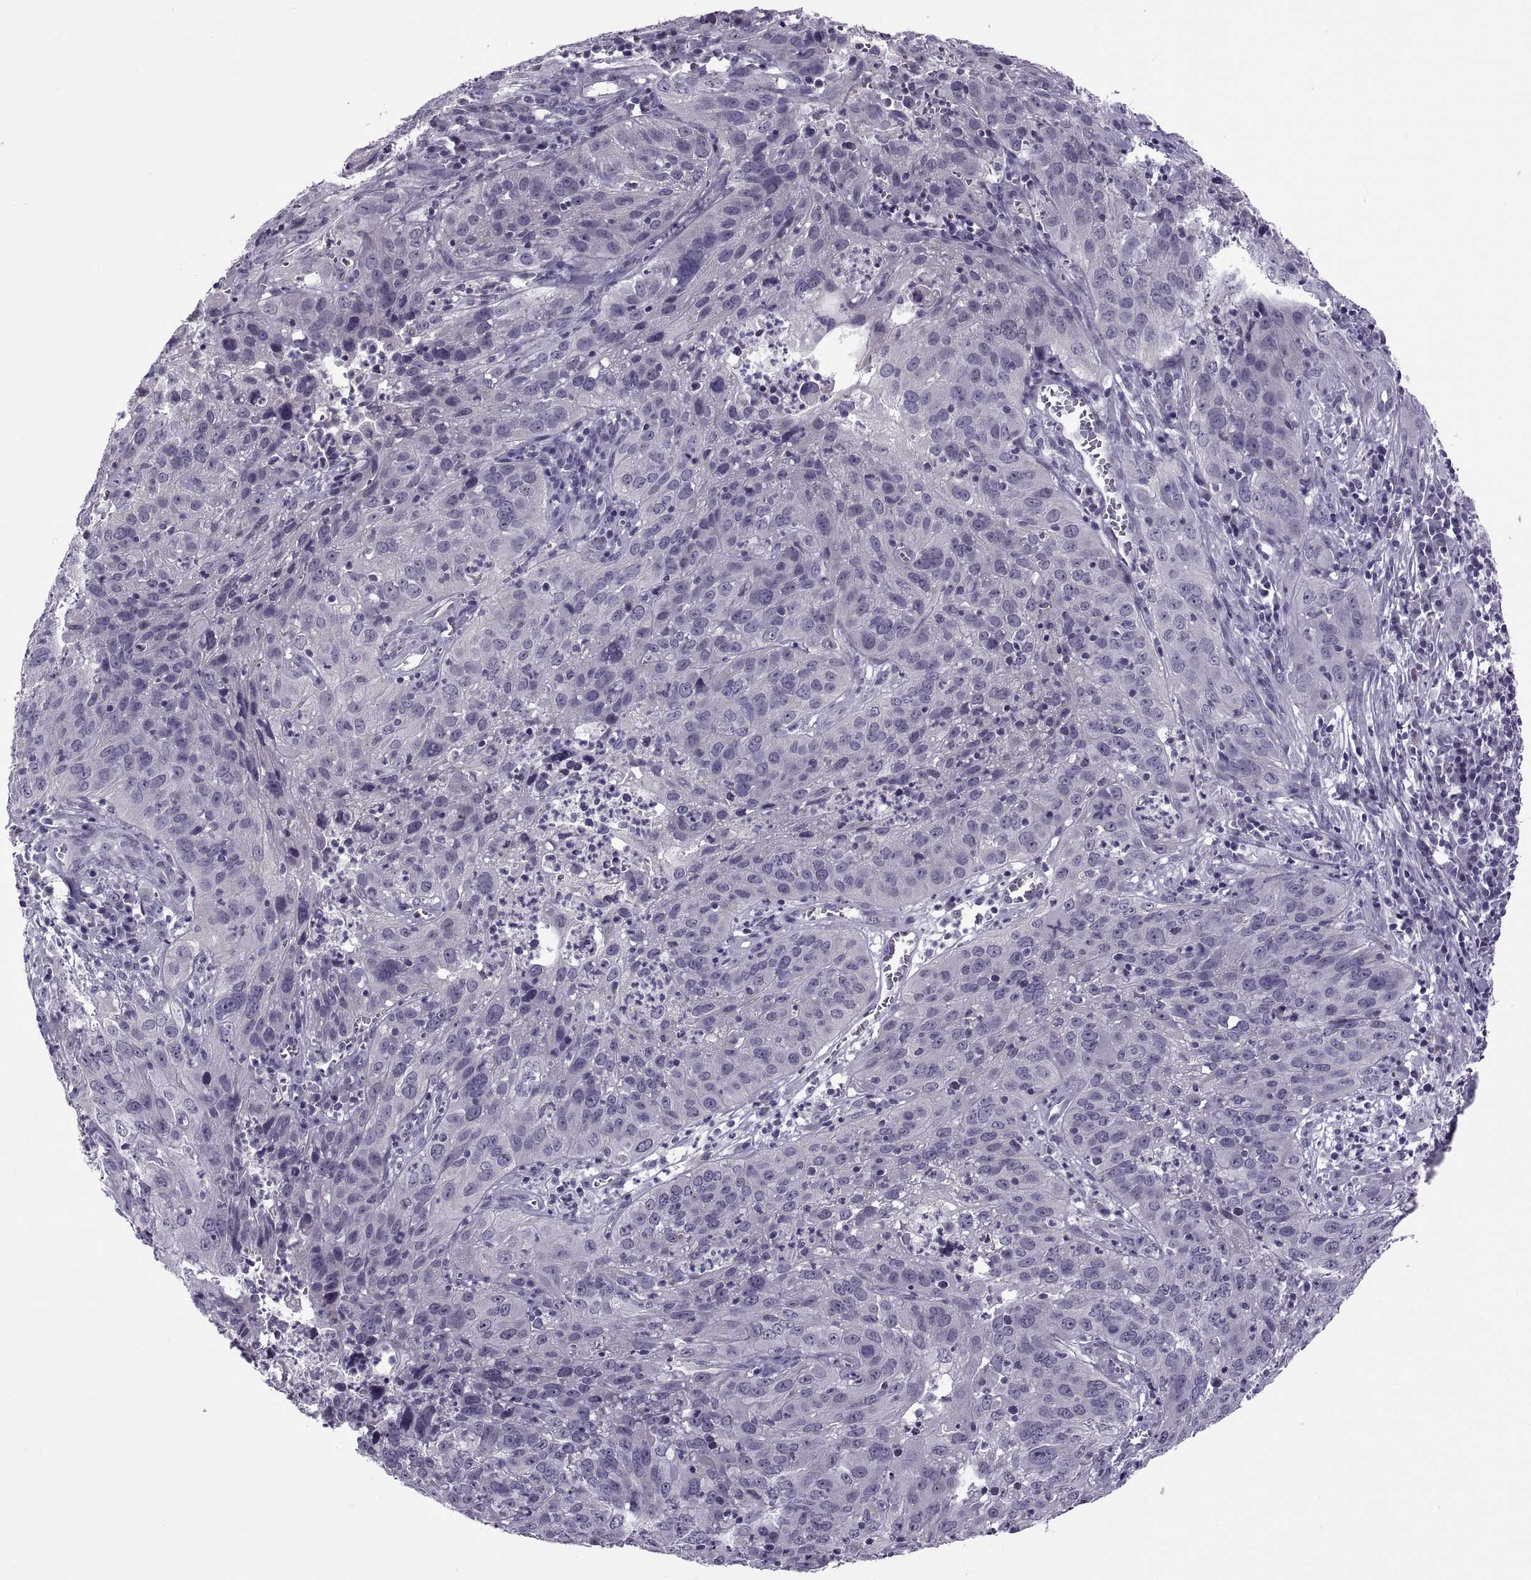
{"staining": {"intensity": "negative", "quantity": "none", "location": "none"}, "tissue": "cervical cancer", "cell_type": "Tumor cells", "image_type": "cancer", "snomed": [{"axis": "morphology", "description": "Squamous cell carcinoma, NOS"}, {"axis": "topography", "description": "Cervix"}], "caption": "An immunohistochemistry (IHC) photomicrograph of cervical cancer (squamous cell carcinoma) is shown. There is no staining in tumor cells of cervical cancer (squamous cell carcinoma).", "gene": "MAGEB1", "patient": {"sex": "female", "age": 32}}